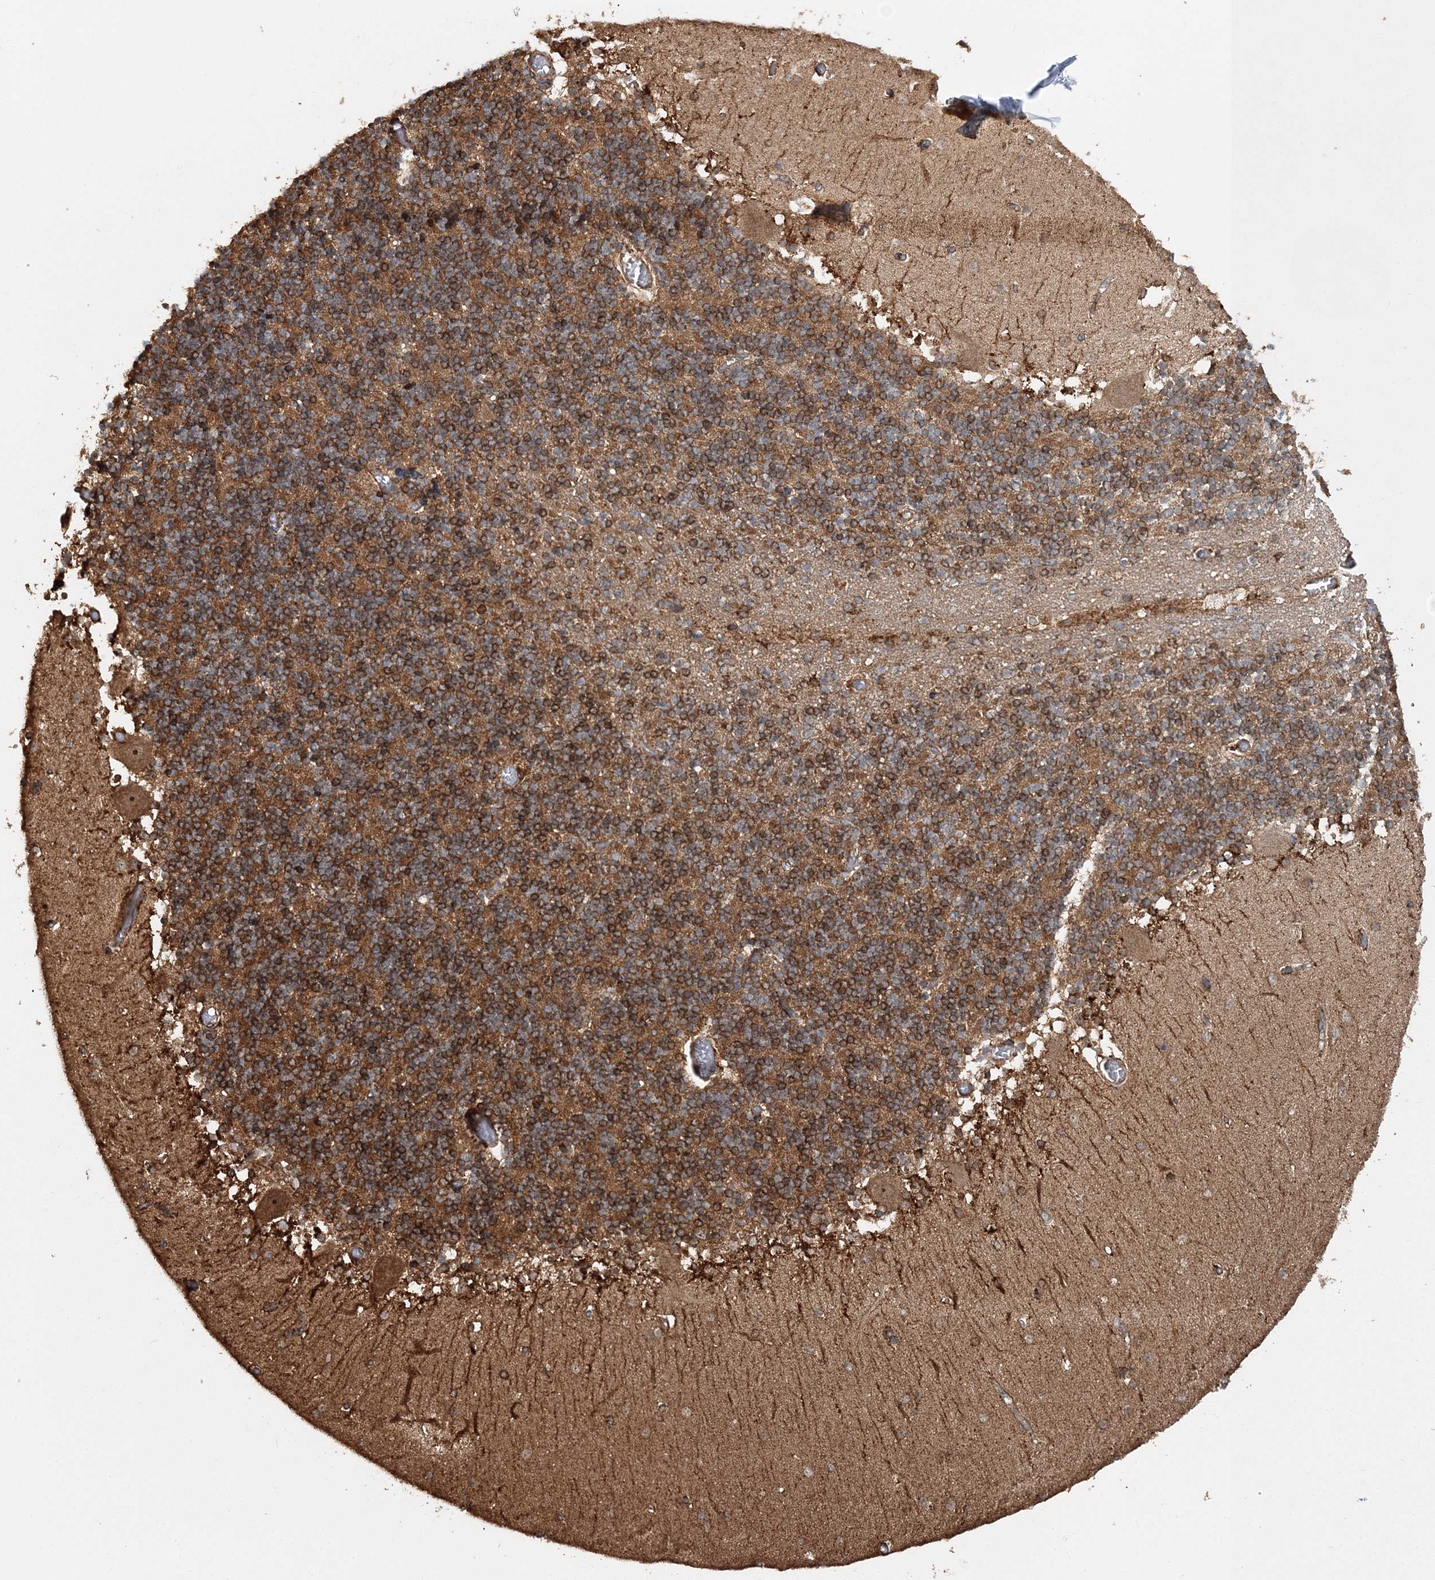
{"staining": {"intensity": "strong", "quantity": "25%-75%", "location": "cytoplasmic/membranous"}, "tissue": "cerebellum", "cell_type": "Cells in granular layer", "image_type": "normal", "snomed": [{"axis": "morphology", "description": "Normal tissue, NOS"}, {"axis": "topography", "description": "Cerebellum"}], "caption": "Immunohistochemistry (IHC) photomicrograph of unremarkable human cerebellum stained for a protein (brown), which demonstrates high levels of strong cytoplasmic/membranous staining in about 25%-75% of cells in granular layer.", "gene": "SCRN3", "patient": {"sex": "female", "age": 28}}